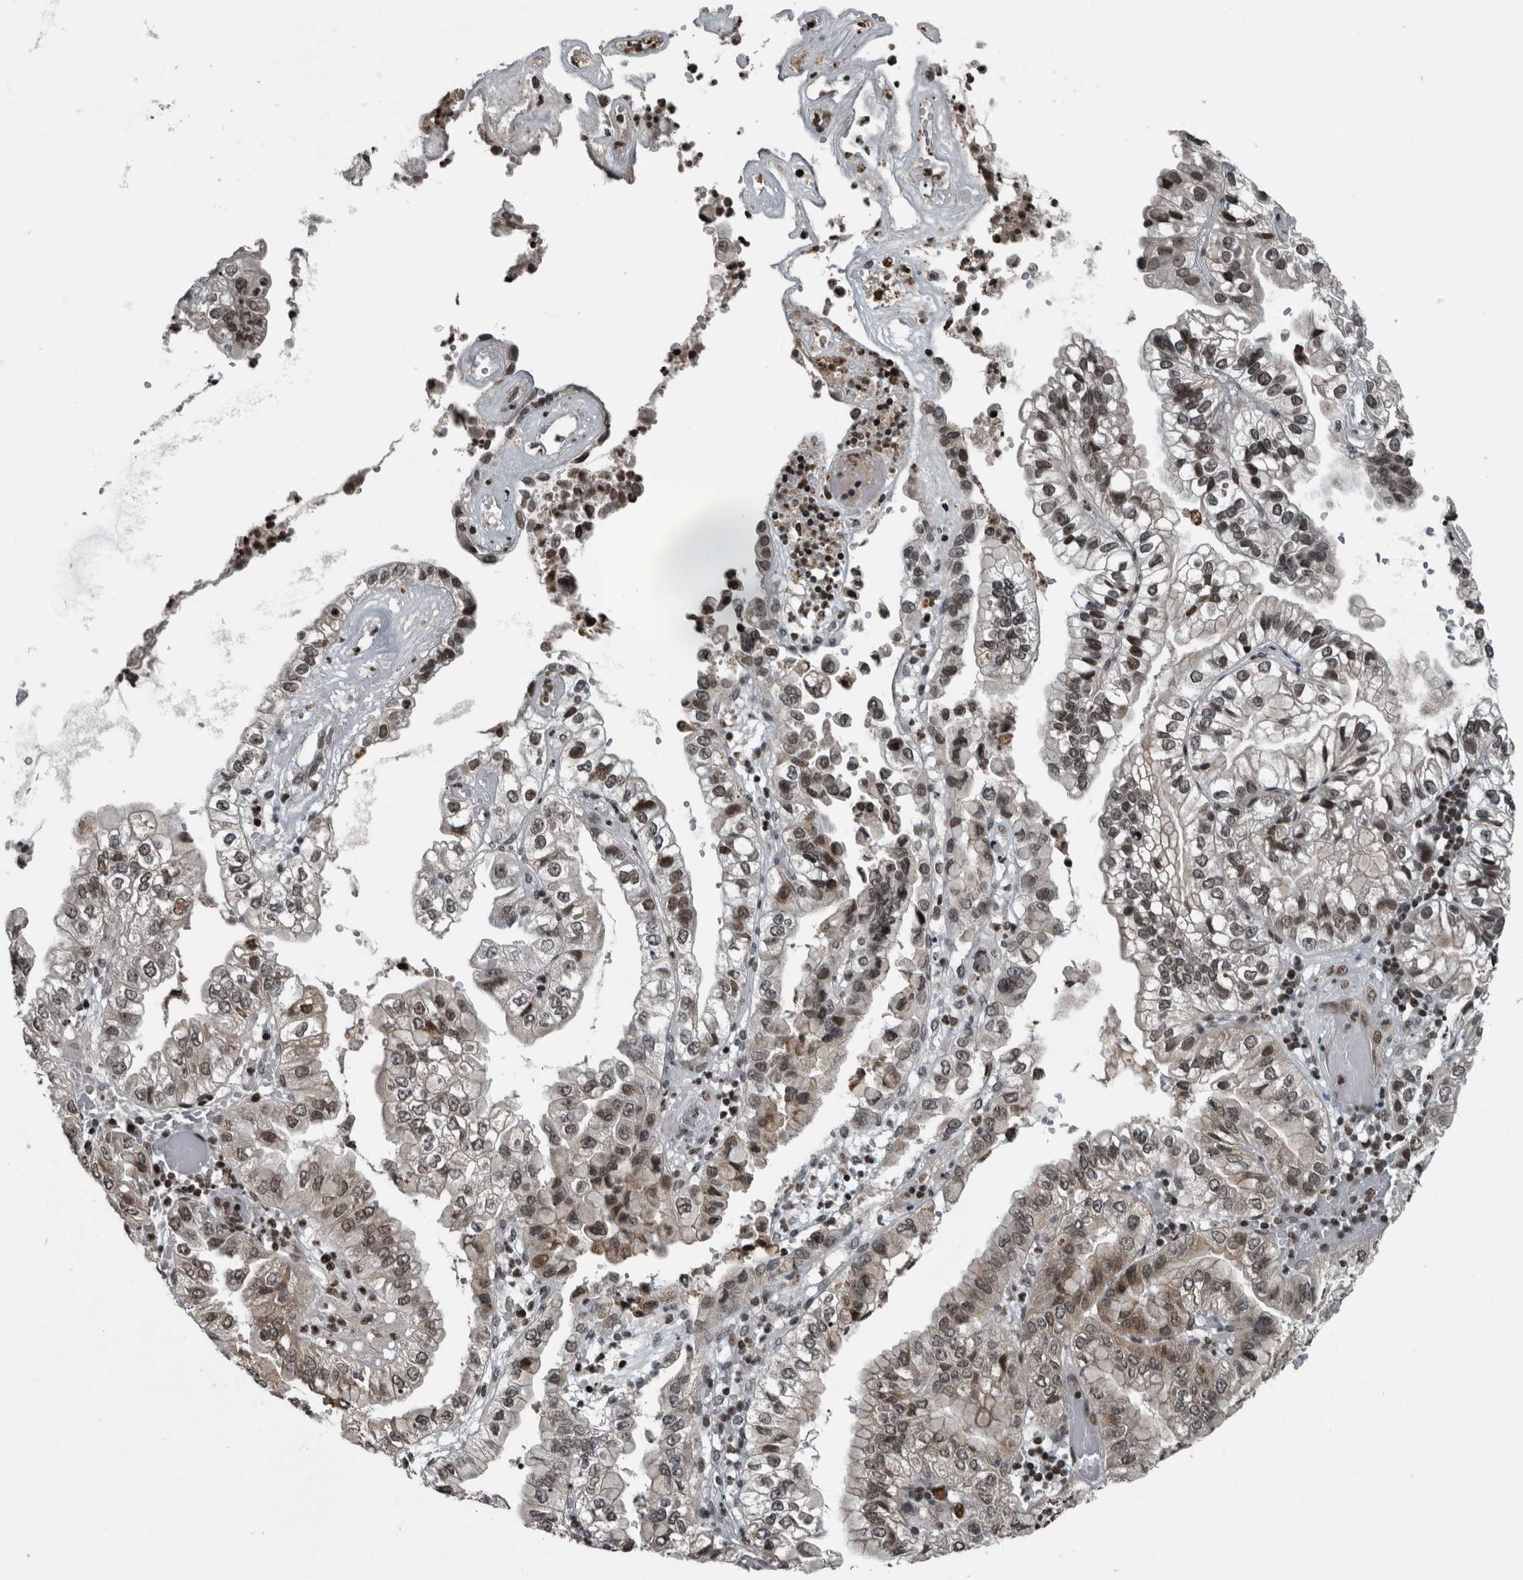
{"staining": {"intensity": "moderate", "quantity": ">75%", "location": "nuclear"}, "tissue": "liver cancer", "cell_type": "Tumor cells", "image_type": "cancer", "snomed": [{"axis": "morphology", "description": "Cholangiocarcinoma"}, {"axis": "topography", "description": "Liver"}], "caption": "Immunohistochemical staining of human liver cancer shows moderate nuclear protein expression in about >75% of tumor cells.", "gene": "UNC50", "patient": {"sex": "female", "age": 79}}